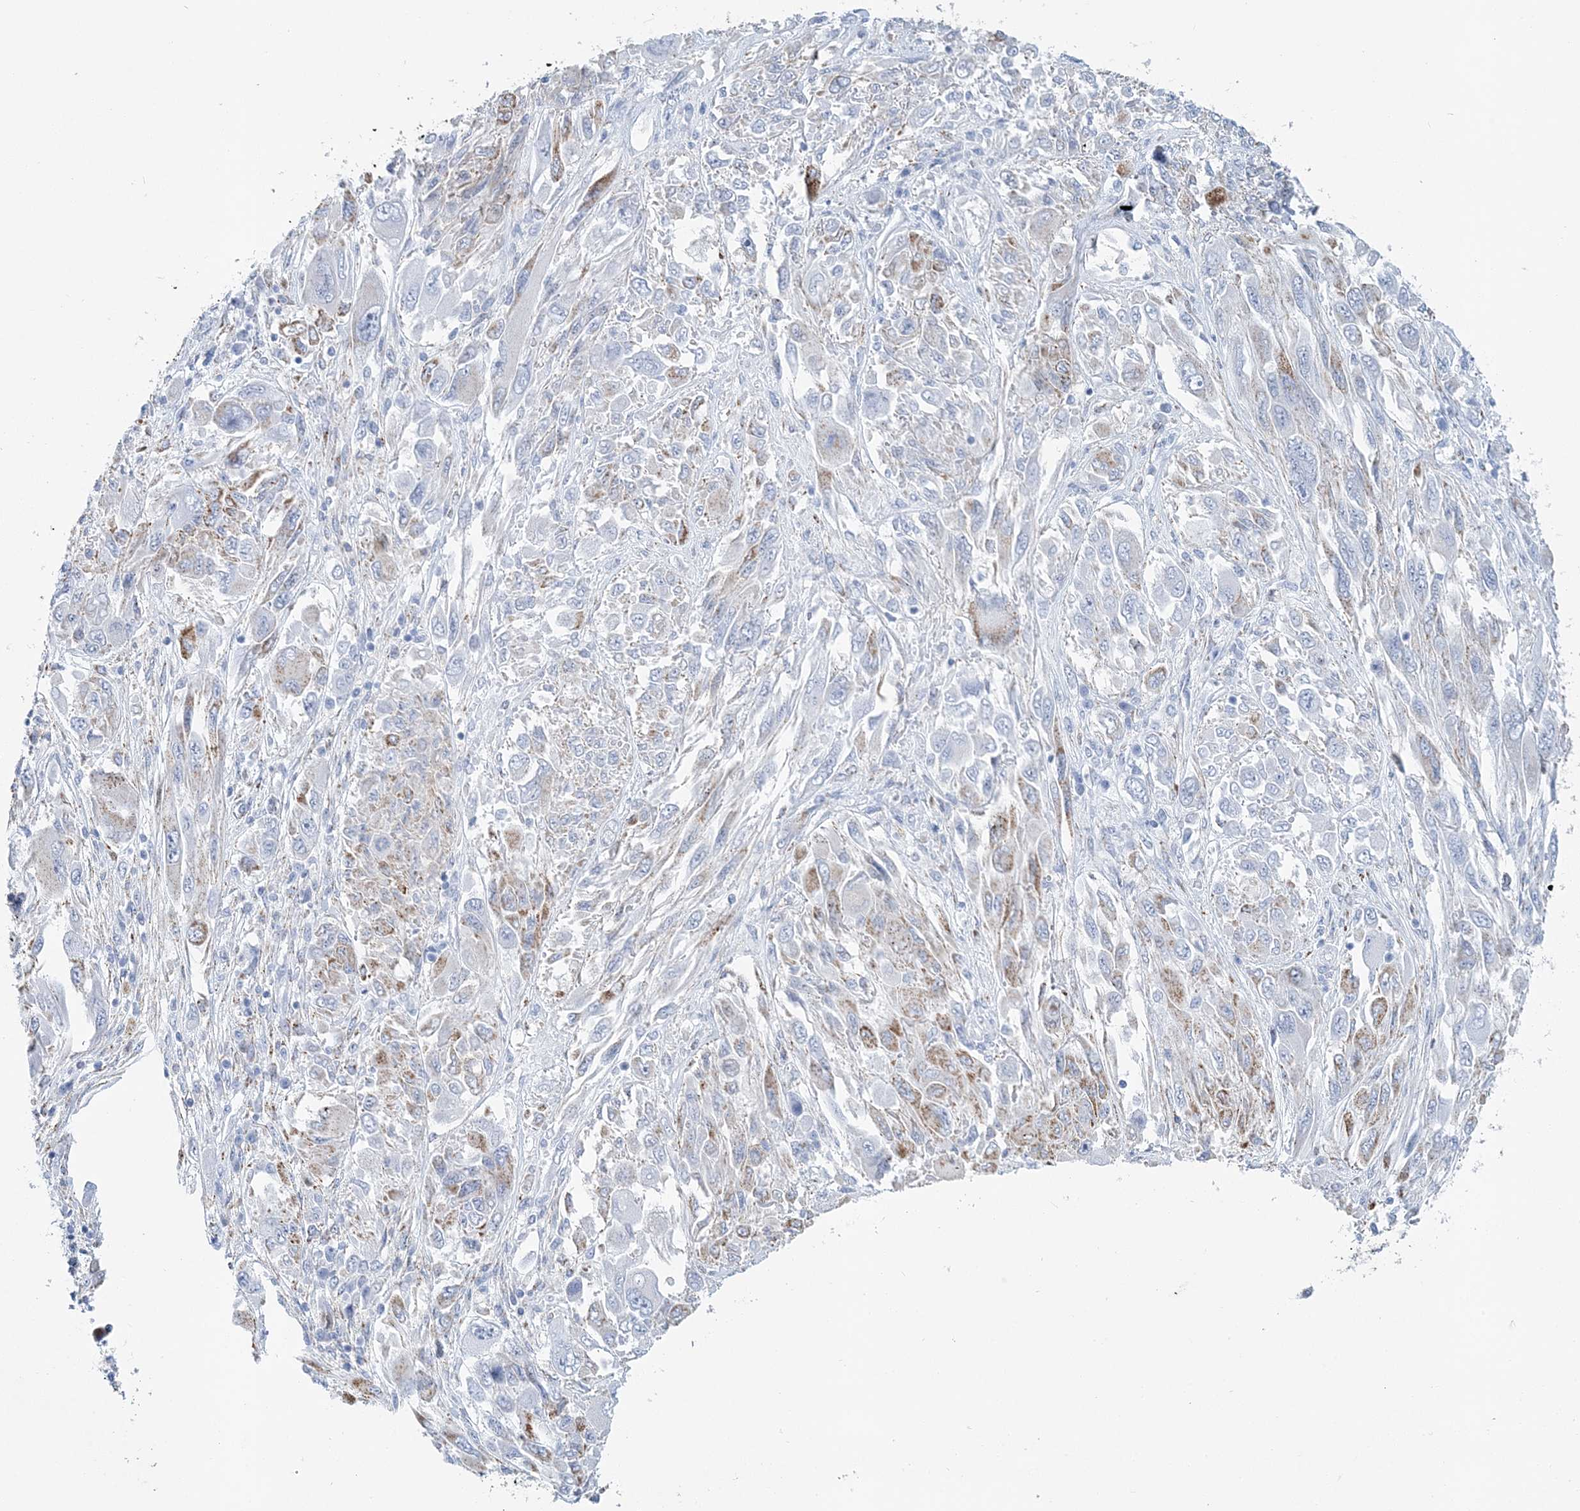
{"staining": {"intensity": "negative", "quantity": "none", "location": "none"}, "tissue": "melanoma", "cell_type": "Tumor cells", "image_type": "cancer", "snomed": [{"axis": "morphology", "description": "Malignant melanoma, NOS"}, {"axis": "topography", "description": "Skin"}], "caption": "Immunohistochemical staining of melanoma shows no significant staining in tumor cells.", "gene": "NKX6-1", "patient": {"sex": "female", "age": 91}}